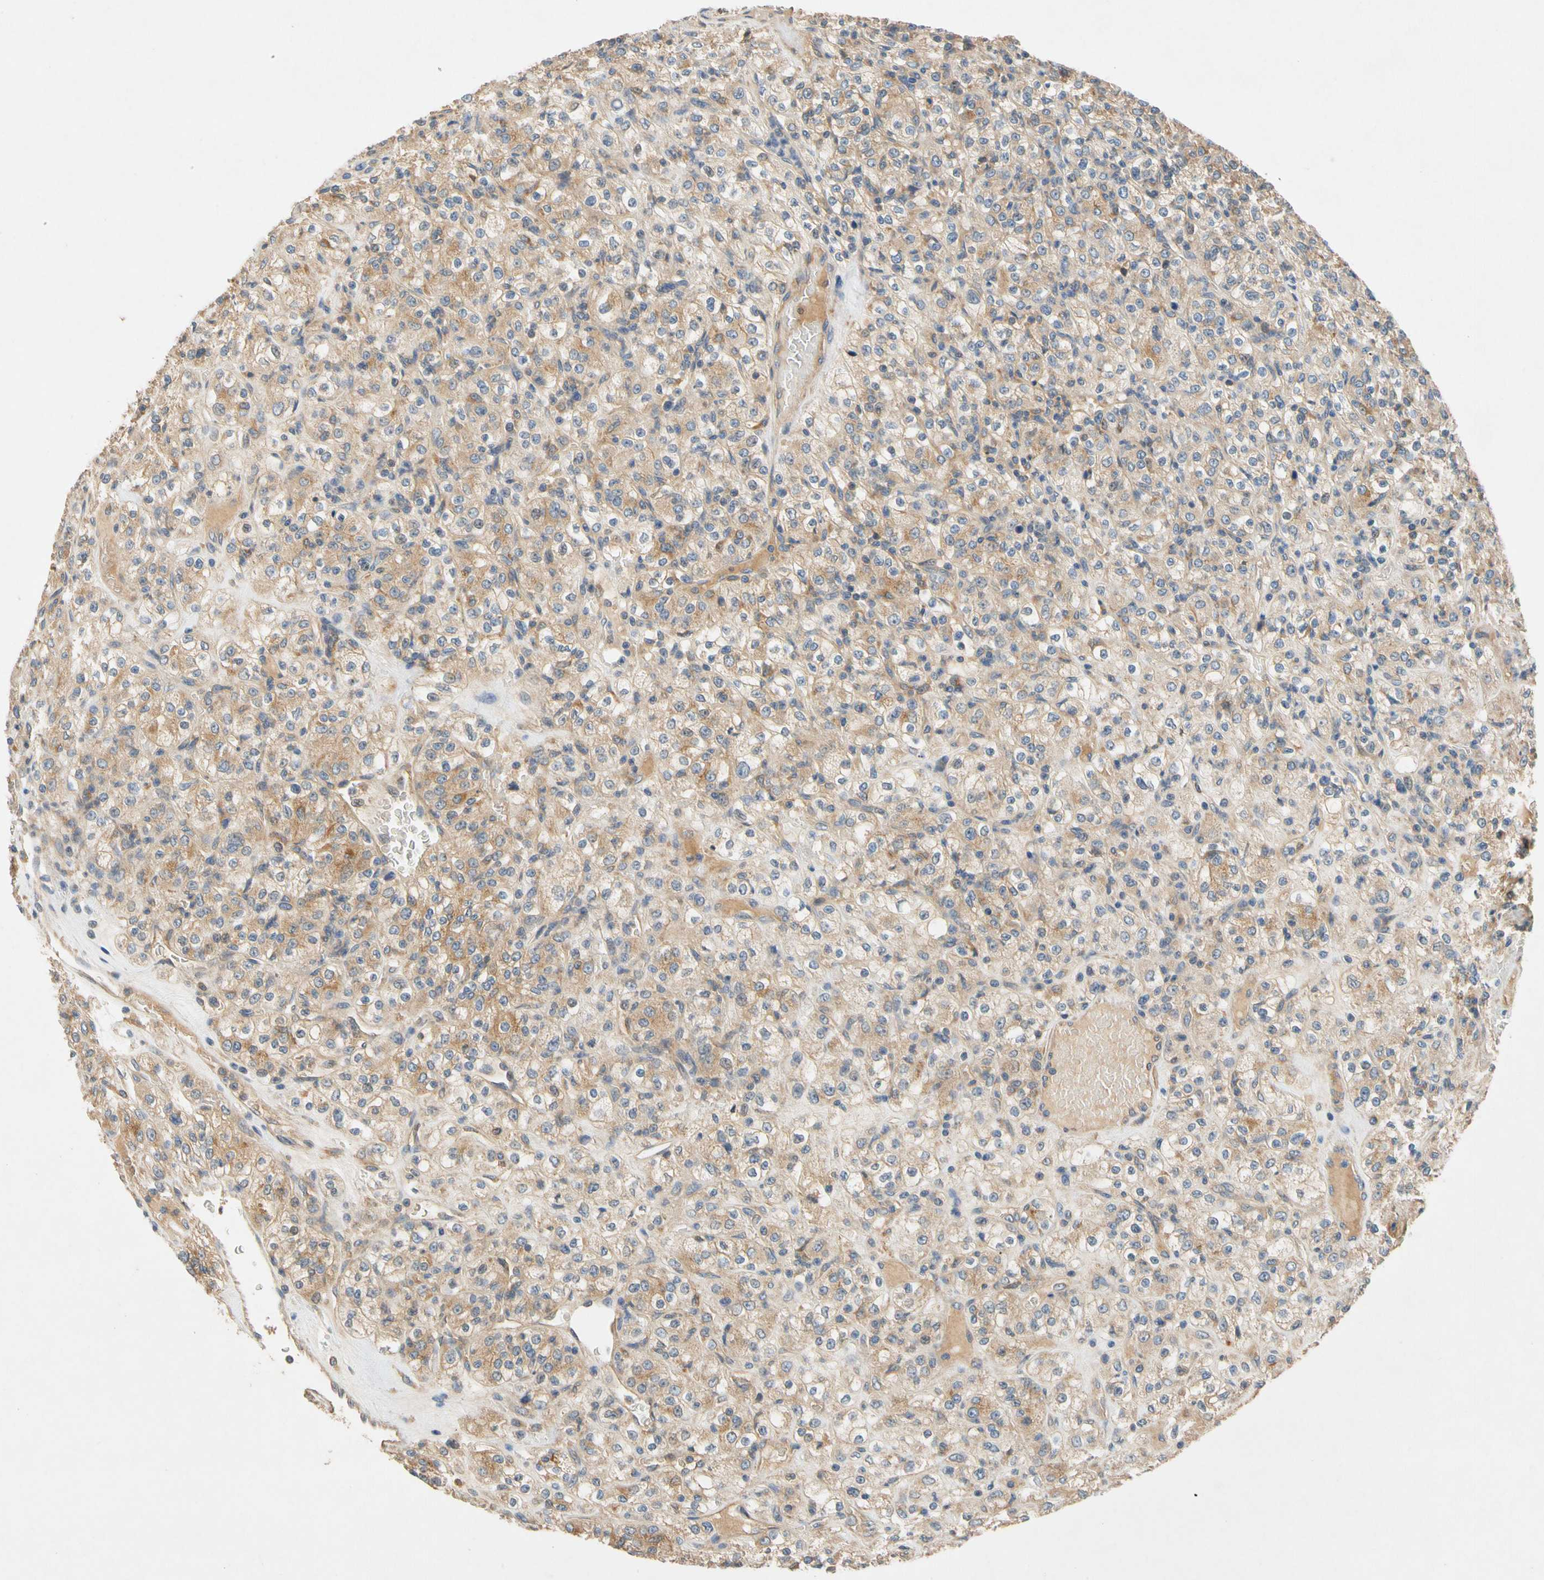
{"staining": {"intensity": "weak", "quantity": "25%-75%", "location": "cytoplasmic/membranous"}, "tissue": "renal cancer", "cell_type": "Tumor cells", "image_type": "cancer", "snomed": [{"axis": "morphology", "description": "Normal tissue, NOS"}, {"axis": "morphology", "description": "Adenocarcinoma, NOS"}, {"axis": "topography", "description": "Kidney"}], "caption": "Human adenocarcinoma (renal) stained with a protein marker demonstrates weak staining in tumor cells.", "gene": "USP46", "patient": {"sex": "female", "age": 72}}